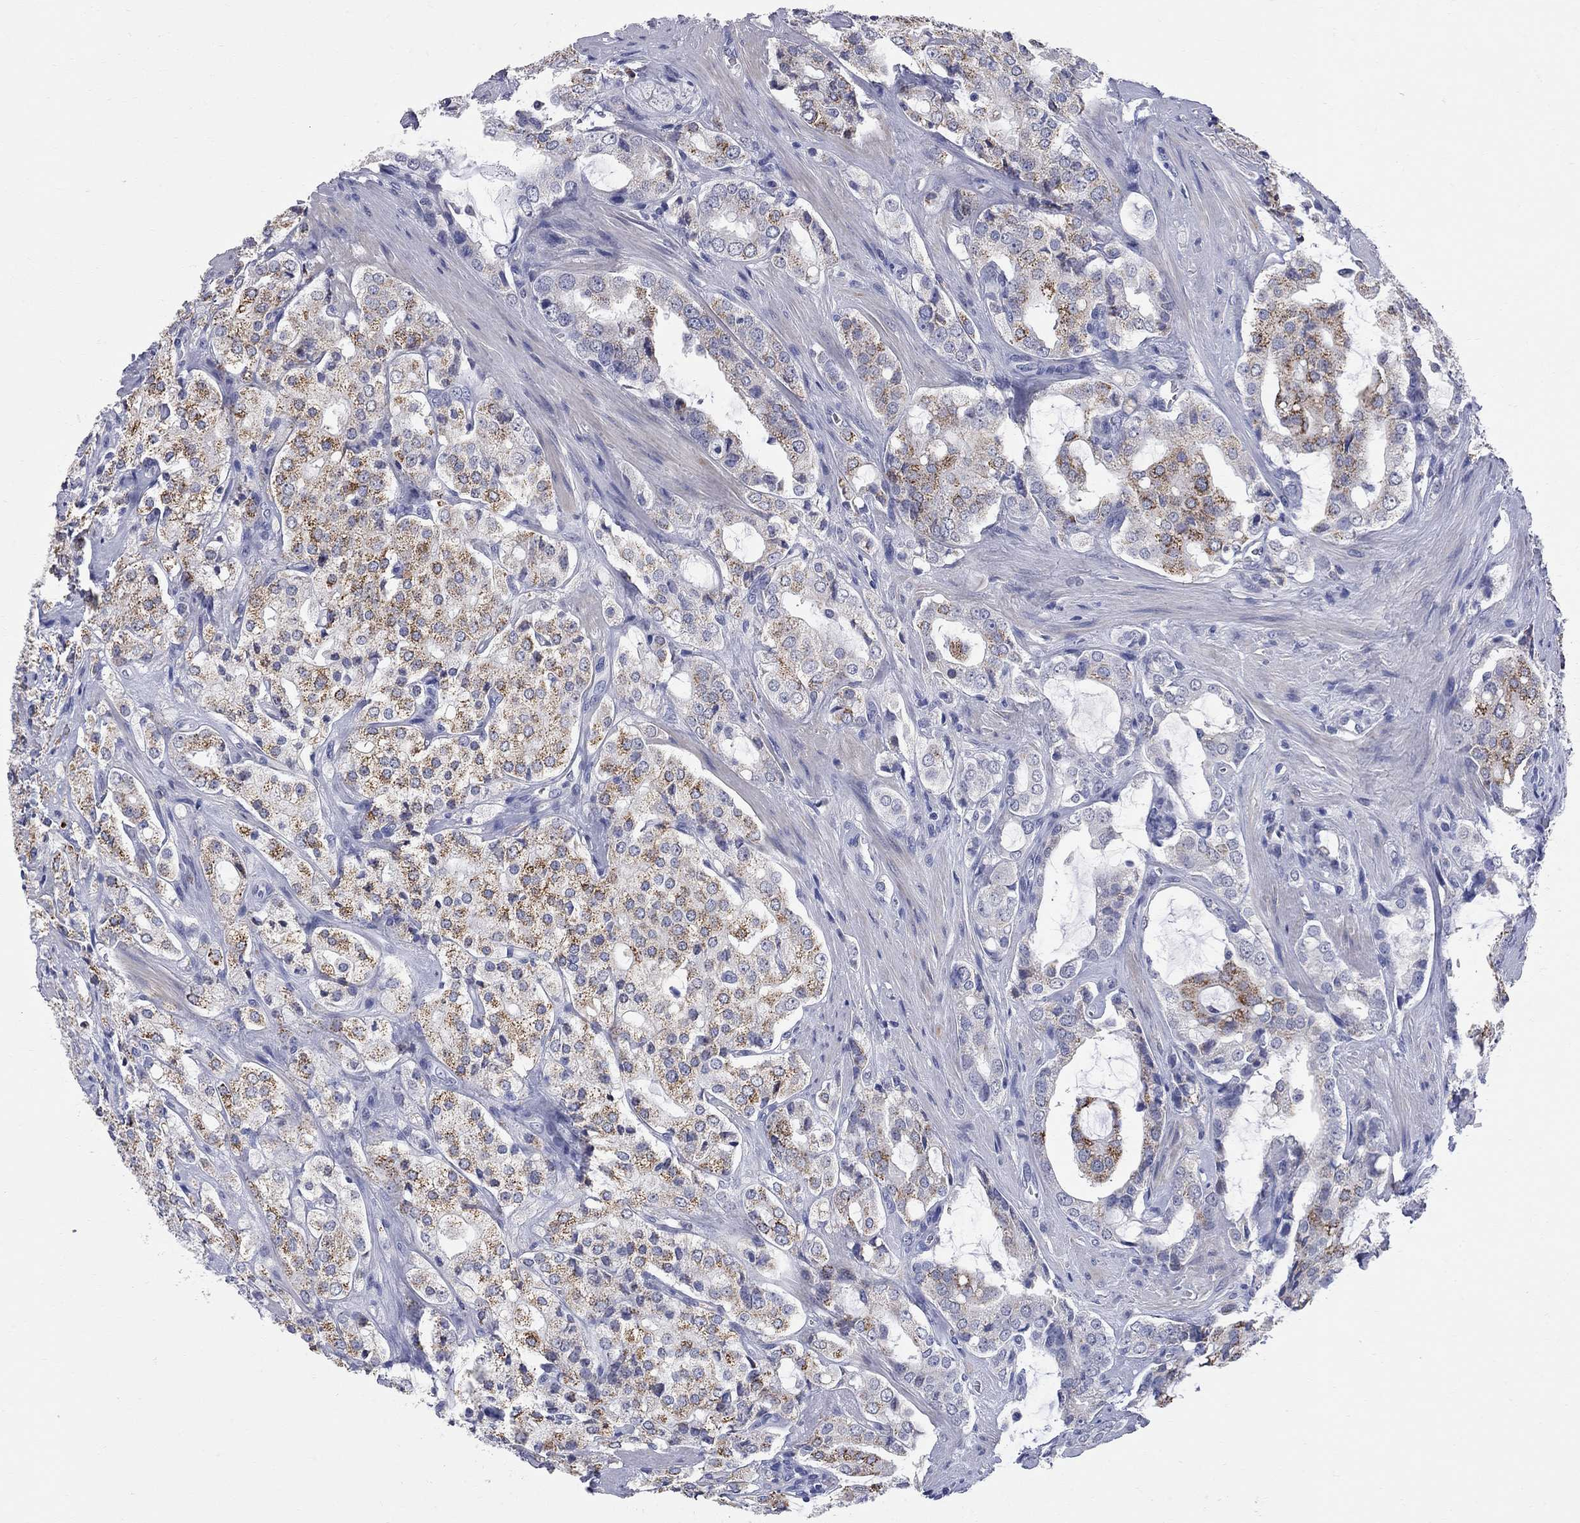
{"staining": {"intensity": "moderate", "quantity": "<25%", "location": "cytoplasmic/membranous"}, "tissue": "prostate cancer", "cell_type": "Tumor cells", "image_type": "cancer", "snomed": [{"axis": "morphology", "description": "Adenocarcinoma, NOS"}, {"axis": "topography", "description": "Prostate"}], "caption": "There is low levels of moderate cytoplasmic/membranous staining in tumor cells of prostate adenocarcinoma, as demonstrated by immunohistochemical staining (brown color).", "gene": "FAM221B", "patient": {"sex": "male", "age": 66}}